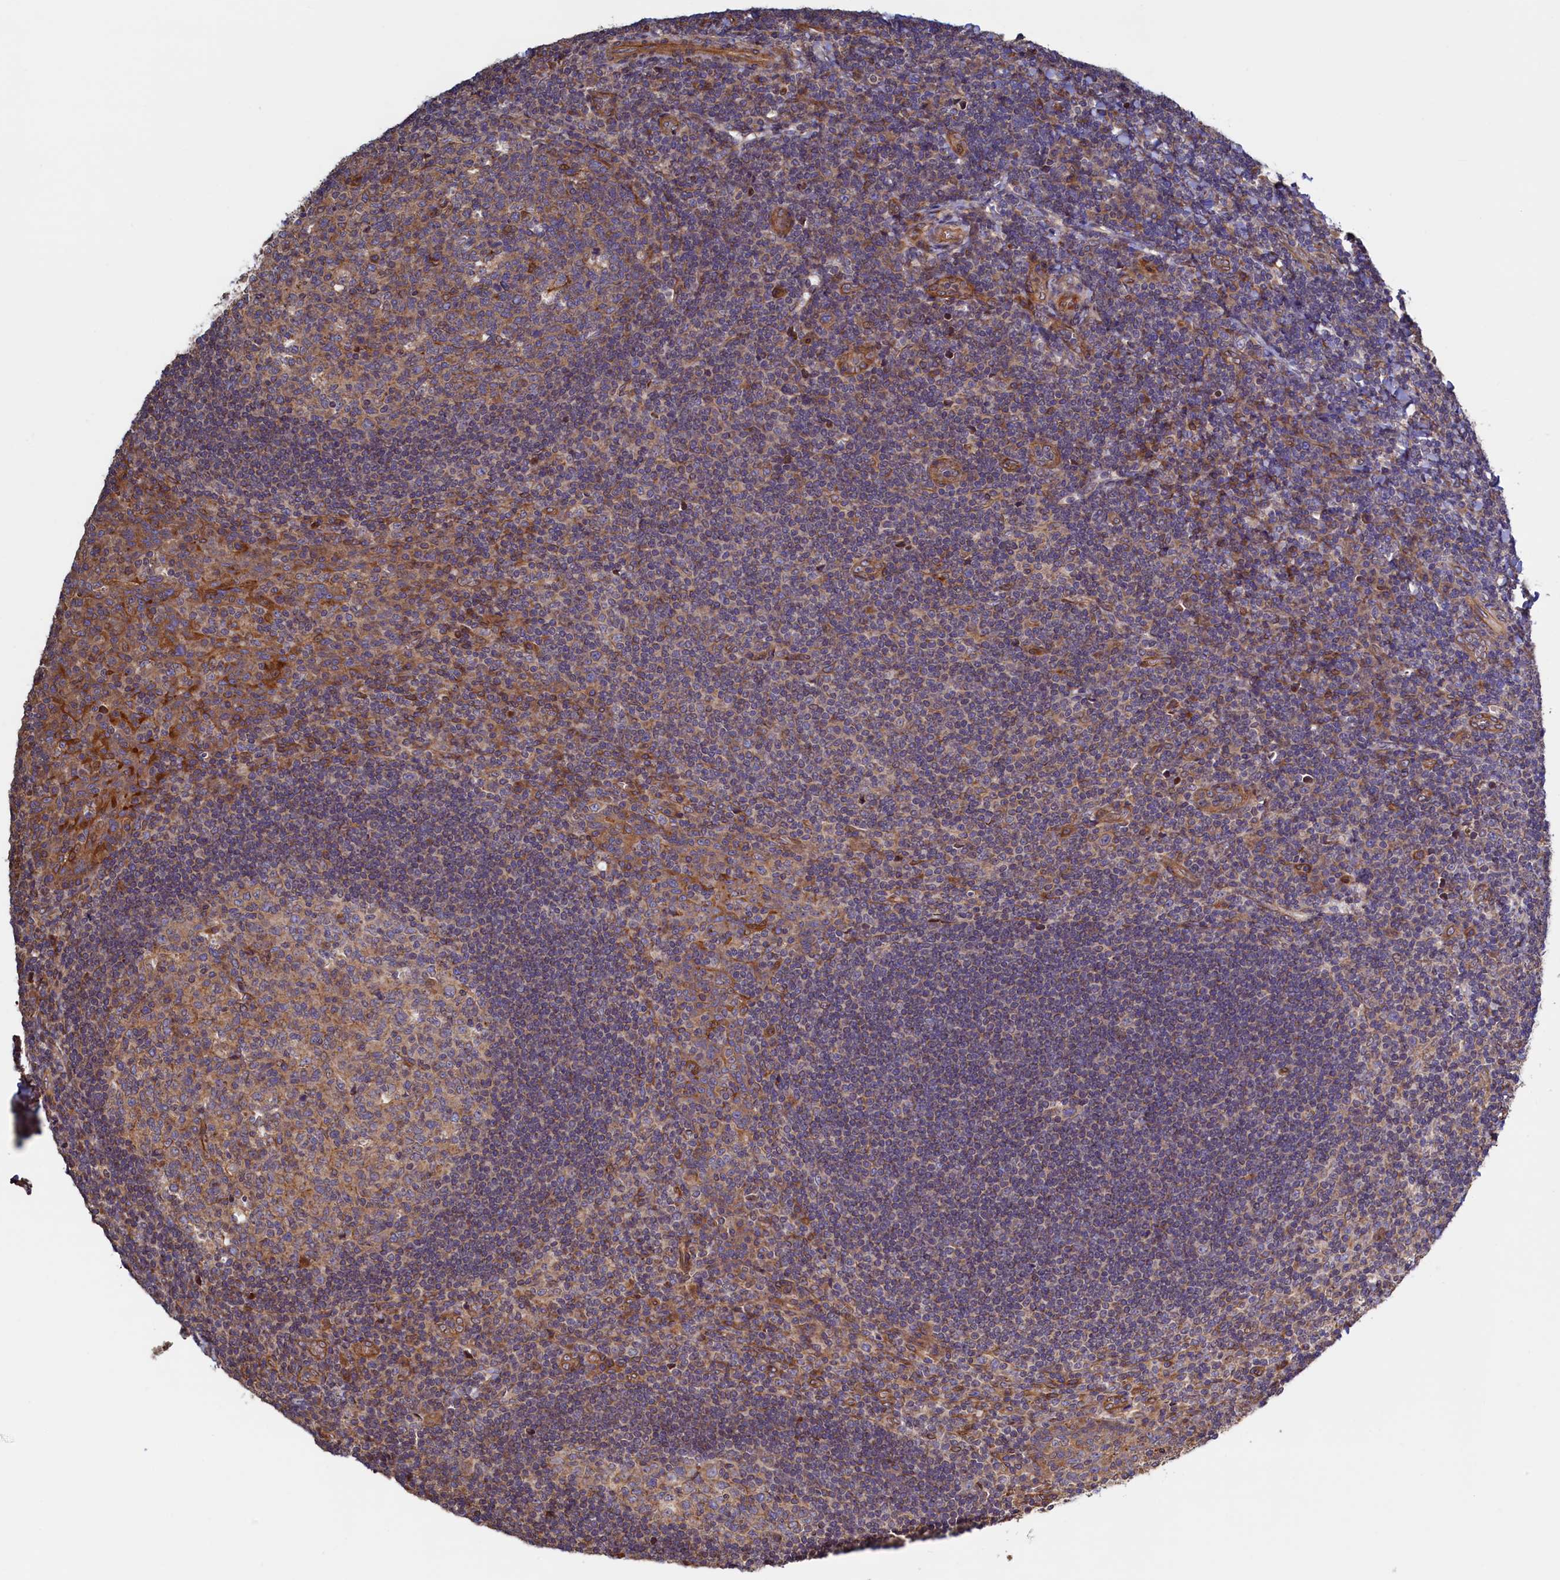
{"staining": {"intensity": "weak", "quantity": "25%-75%", "location": "cytoplasmic/membranous"}, "tissue": "tonsil", "cell_type": "Germinal center cells", "image_type": "normal", "snomed": [{"axis": "morphology", "description": "Normal tissue, NOS"}, {"axis": "topography", "description": "Tonsil"}], "caption": "Brown immunohistochemical staining in unremarkable human tonsil demonstrates weak cytoplasmic/membranous staining in approximately 25%-75% of germinal center cells. (brown staining indicates protein expression, while blue staining denotes nuclei).", "gene": "ATXN2L", "patient": {"sex": "male", "age": 17}}